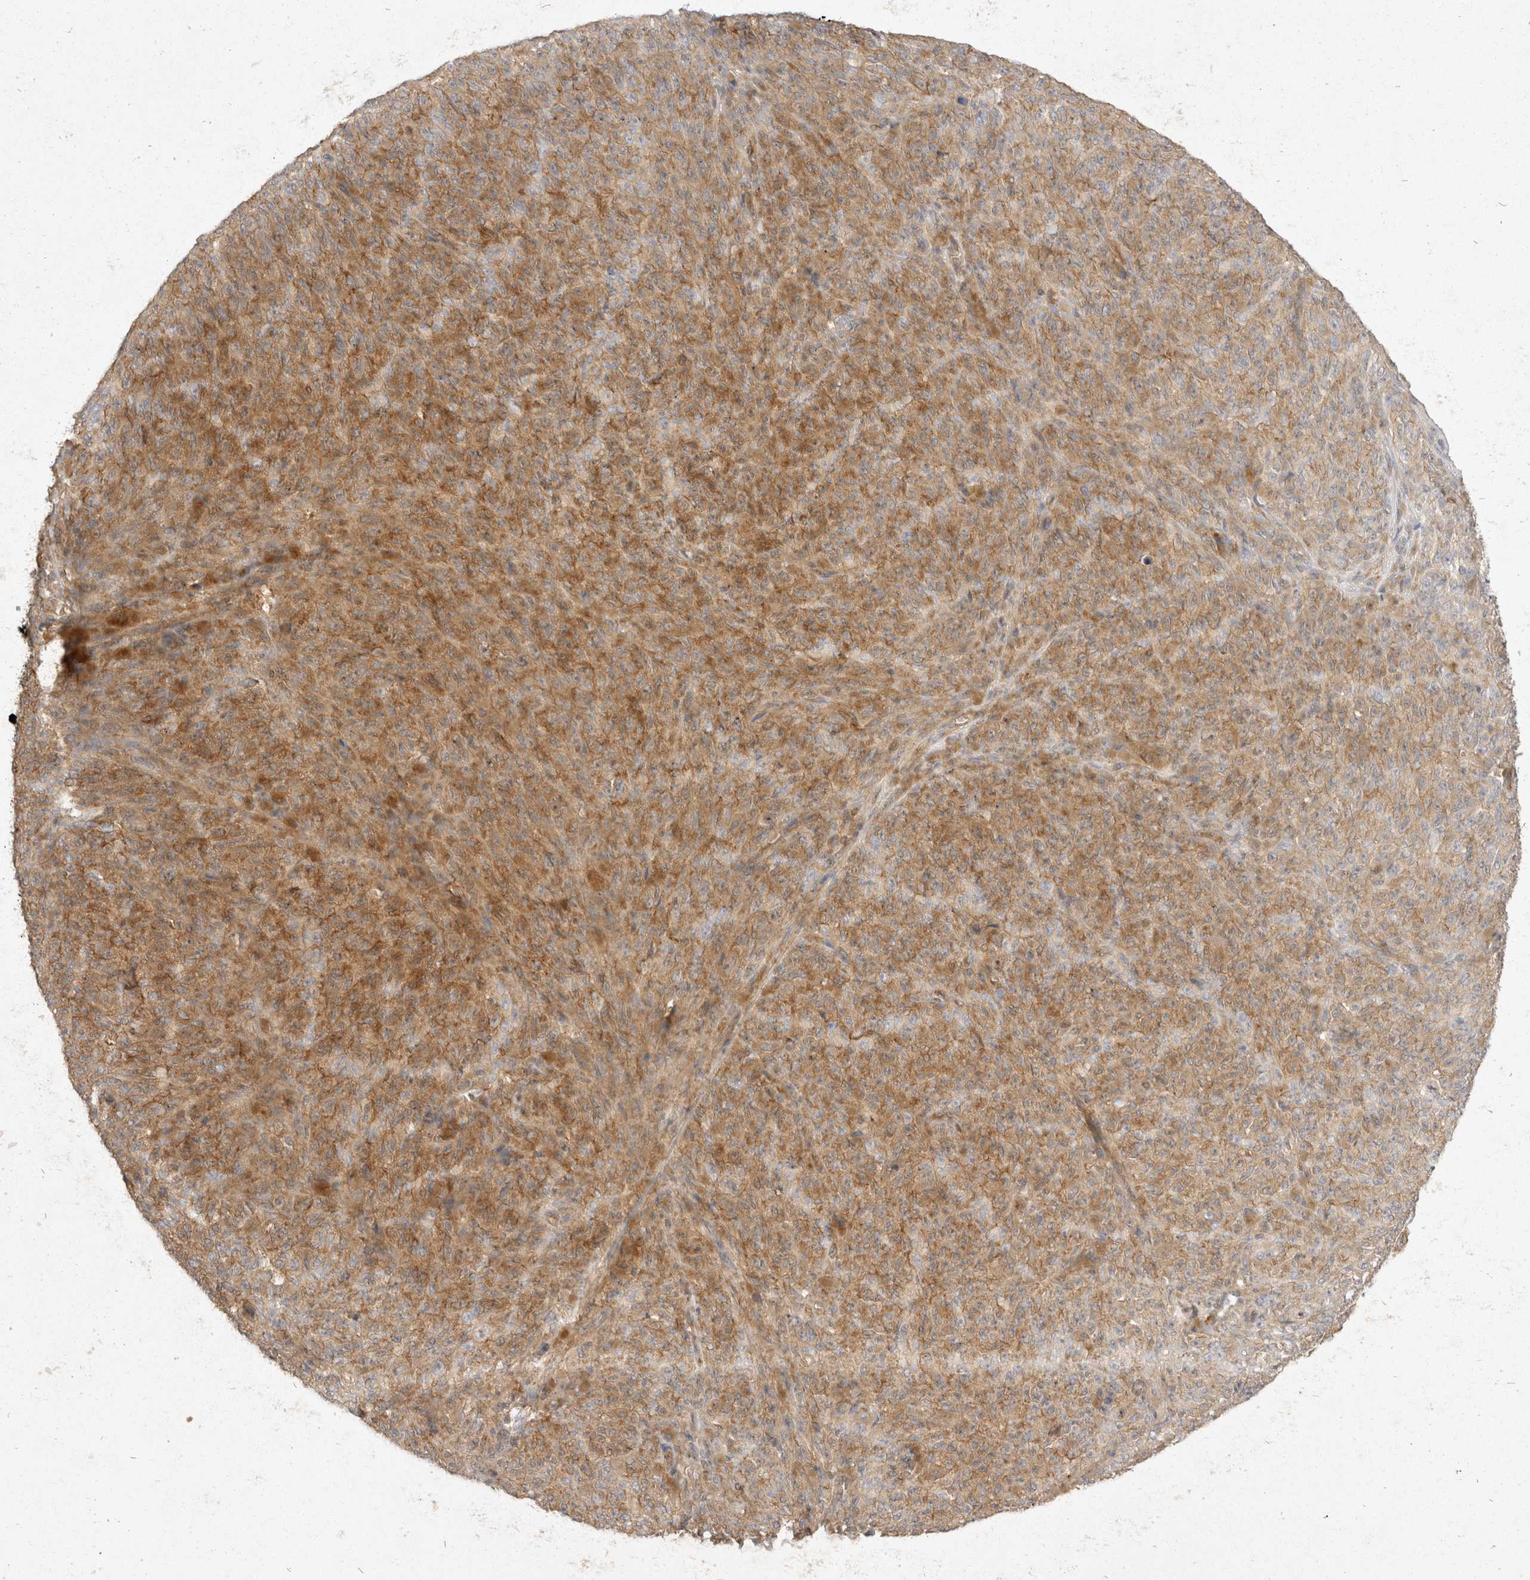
{"staining": {"intensity": "weak", "quantity": ">75%", "location": "cytoplasmic/membranous"}, "tissue": "melanoma", "cell_type": "Tumor cells", "image_type": "cancer", "snomed": [{"axis": "morphology", "description": "Malignant melanoma, NOS"}, {"axis": "topography", "description": "Skin"}], "caption": "Weak cytoplasmic/membranous expression for a protein is seen in about >75% of tumor cells of malignant melanoma using immunohistochemistry.", "gene": "EIF4G3", "patient": {"sex": "female", "age": 82}}